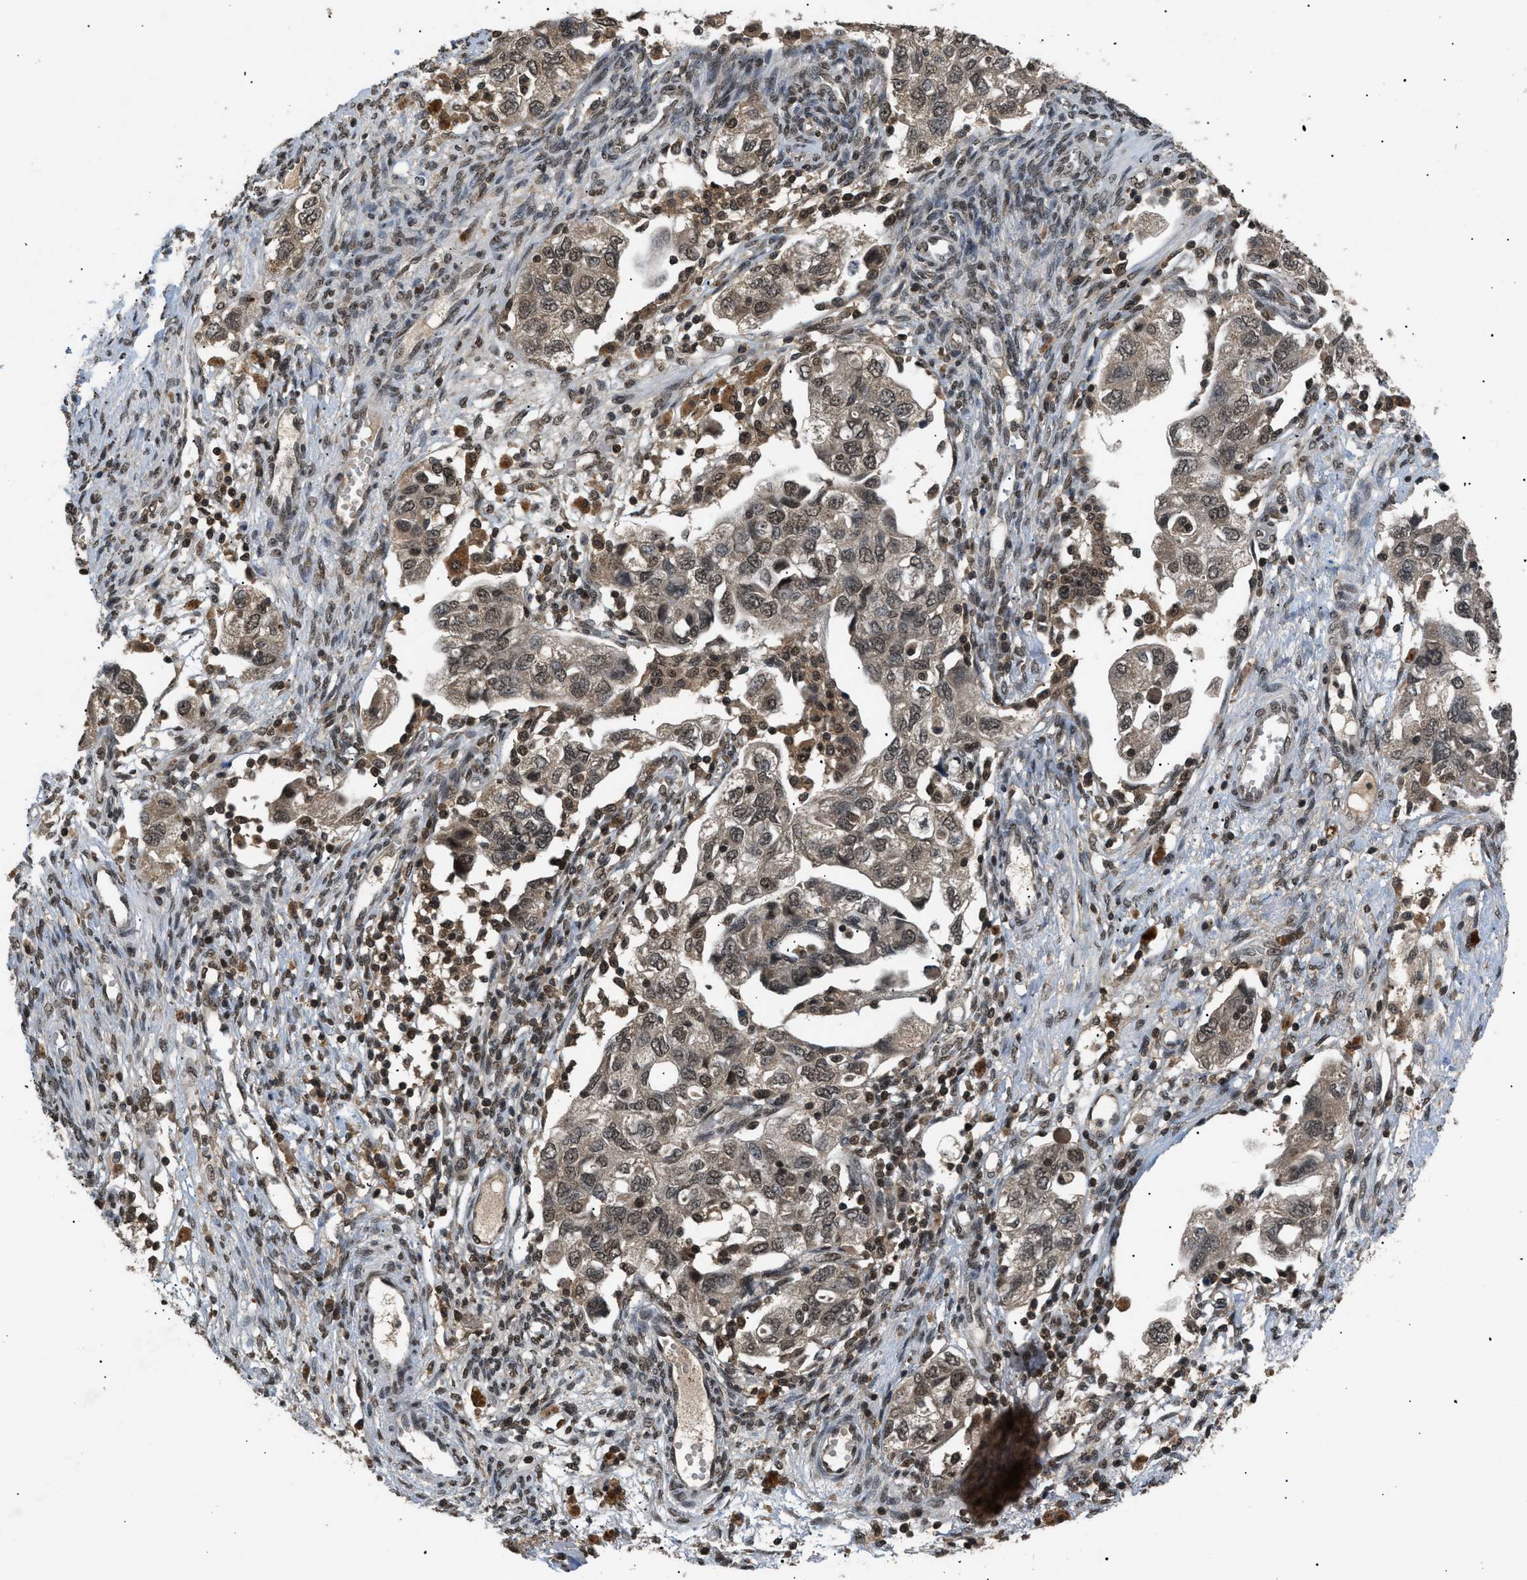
{"staining": {"intensity": "moderate", "quantity": ">75%", "location": "cytoplasmic/membranous,nuclear"}, "tissue": "ovarian cancer", "cell_type": "Tumor cells", "image_type": "cancer", "snomed": [{"axis": "morphology", "description": "Carcinoma, NOS"}, {"axis": "morphology", "description": "Cystadenocarcinoma, serous, NOS"}, {"axis": "topography", "description": "Ovary"}], "caption": "A histopathology image showing moderate cytoplasmic/membranous and nuclear staining in approximately >75% of tumor cells in serous cystadenocarcinoma (ovarian), as visualized by brown immunohistochemical staining.", "gene": "RBM5", "patient": {"sex": "female", "age": 69}}